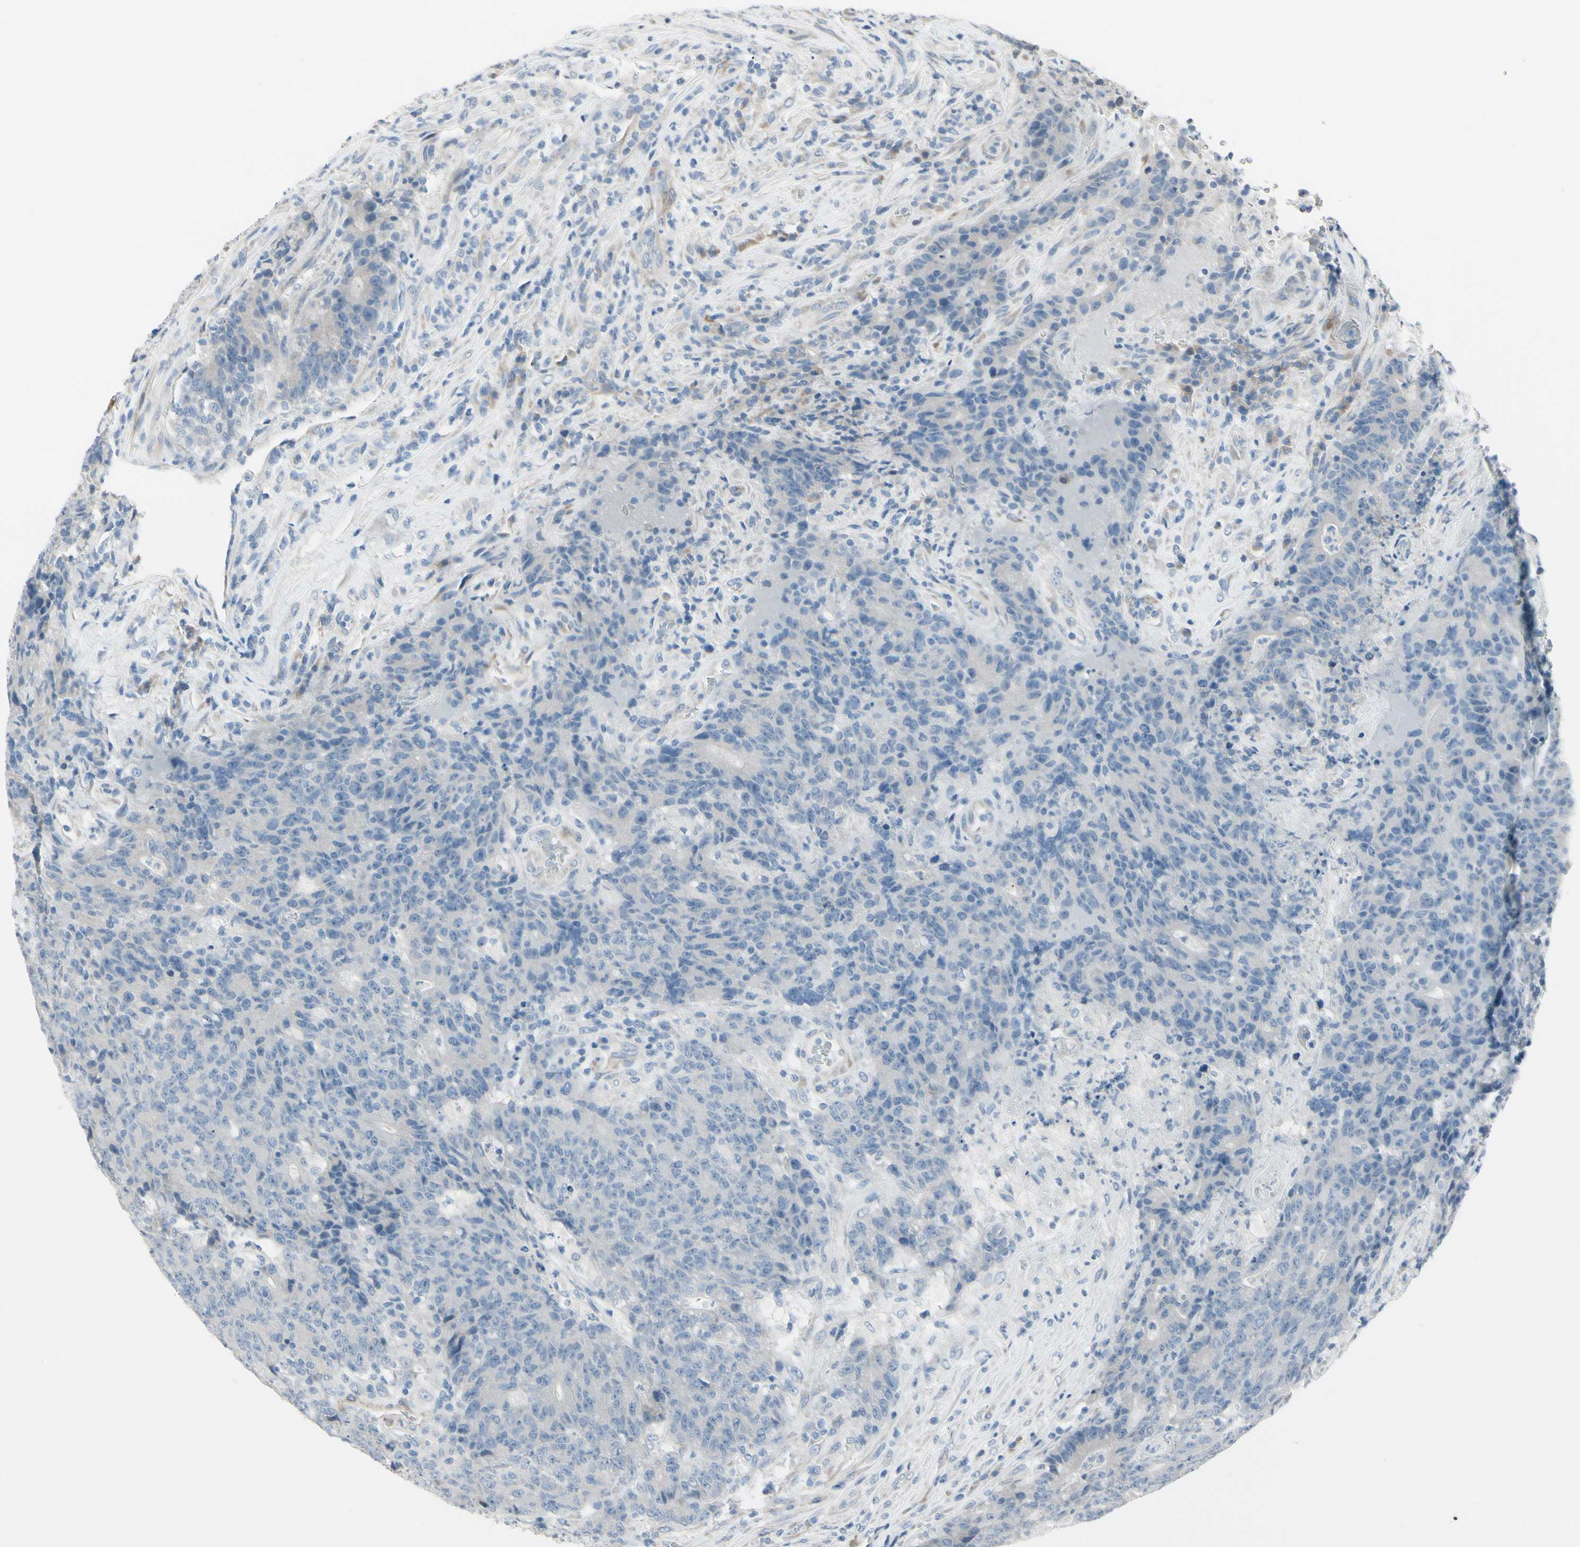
{"staining": {"intensity": "negative", "quantity": "none", "location": "none"}, "tissue": "colorectal cancer", "cell_type": "Tumor cells", "image_type": "cancer", "snomed": [{"axis": "morphology", "description": "Normal tissue, NOS"}, {"axis": "morphology", "description": "Adenocarcinoma, NOS"}, {"axis": "topography", "description": "Colon"}], "caption": "Immunohistochemistry (IHC) of human colorectal adenocarcinoma reveals no positivity in tumor cells.", "gene": "MAP2", "patient": {"sex": "female", "age": 75}}